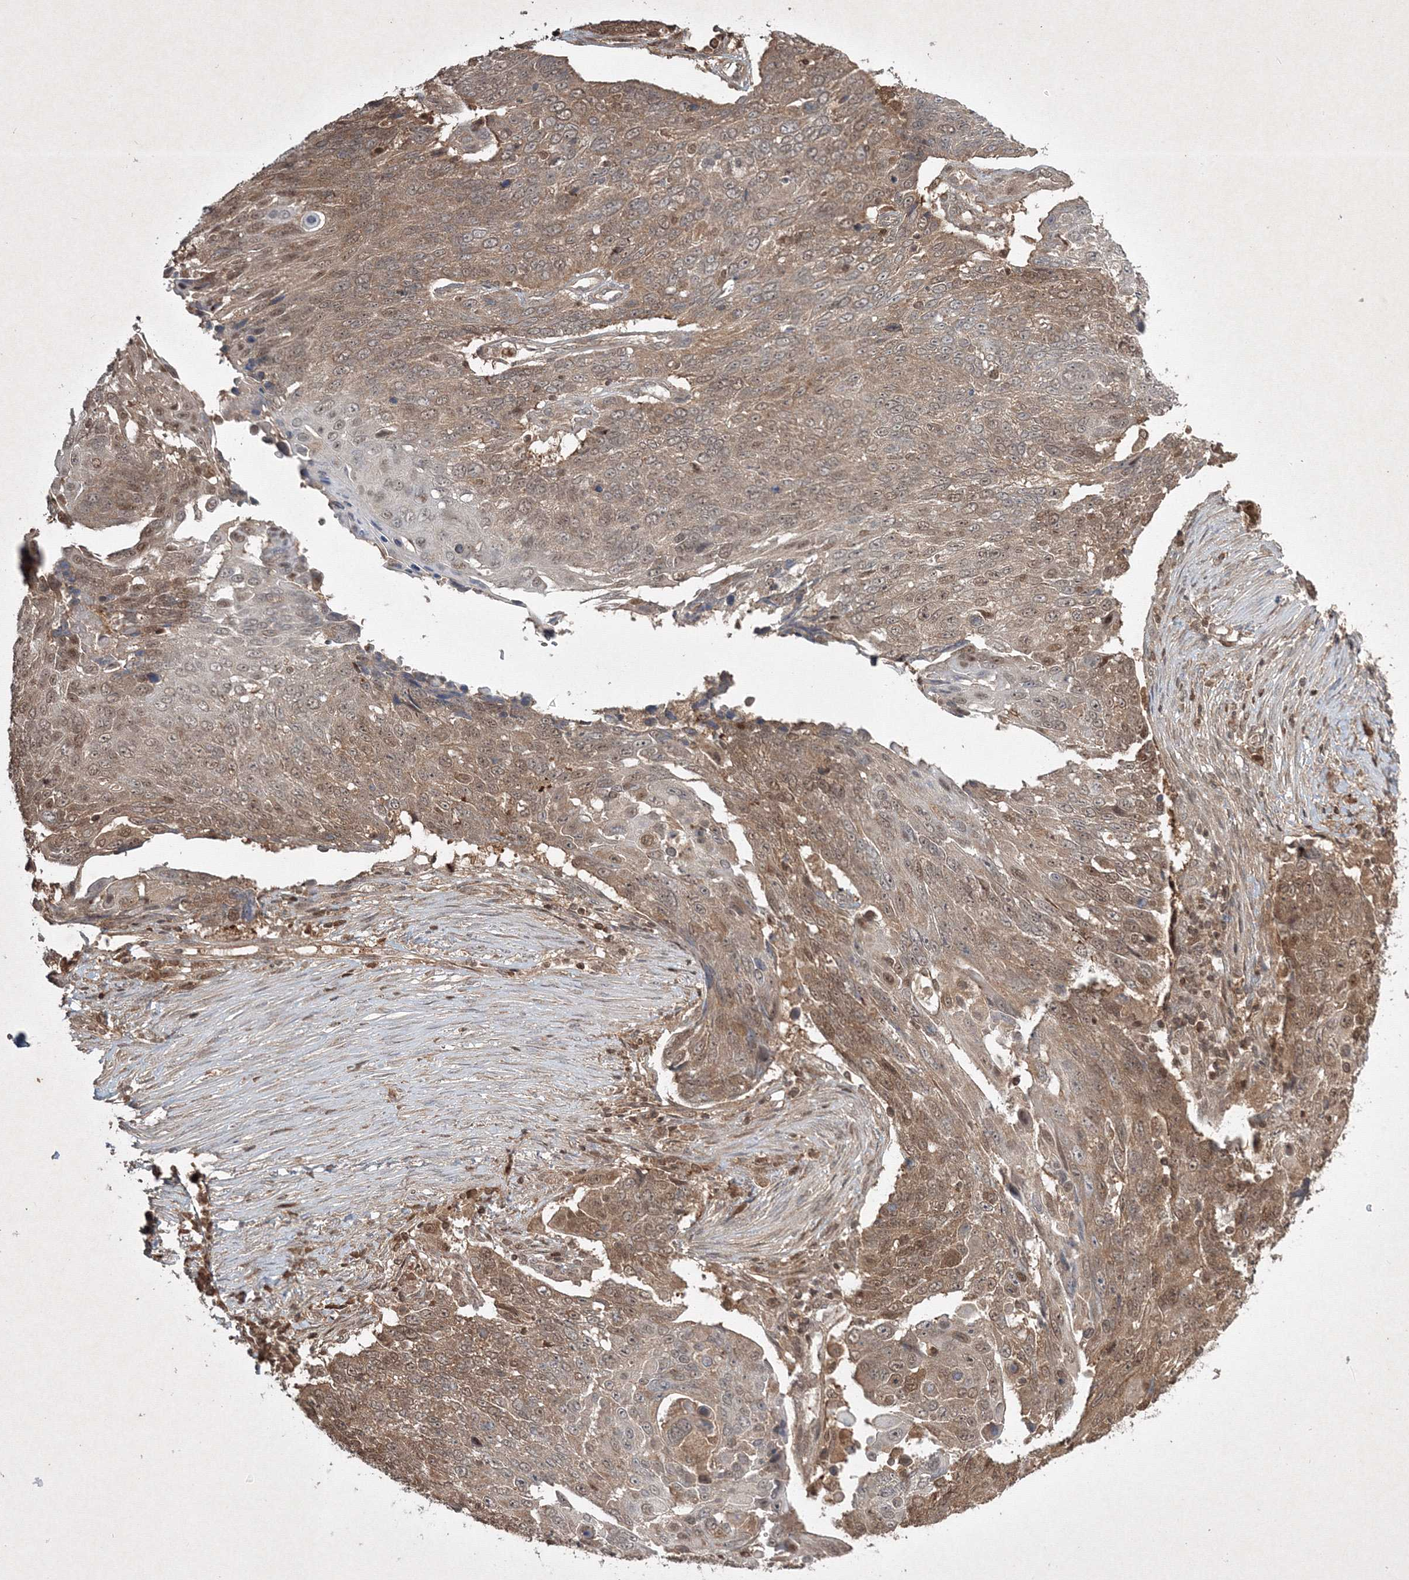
{"staining": {"intensity": "moderate", "quantity": ">75%", "location": "cytoplasmic/membranous,nuclear"}, "tissue": "lung cancer", "cell_type": "Tumor cells", "image_type": "cancer", "snomed": [{"axis": "morphology", "description": "Squamous cell carcinoma, NOS"}, {"axis": "topography", "description": "Lung"}], "caption": "Human lung cancer stained with a brown dye demonstrates moderate cytoplasmic/membranous and nuclear positive expression in approximately >75% of tumor cells.", "gene": "PLTP", "patient": {"sex": "male", "age": 66}}